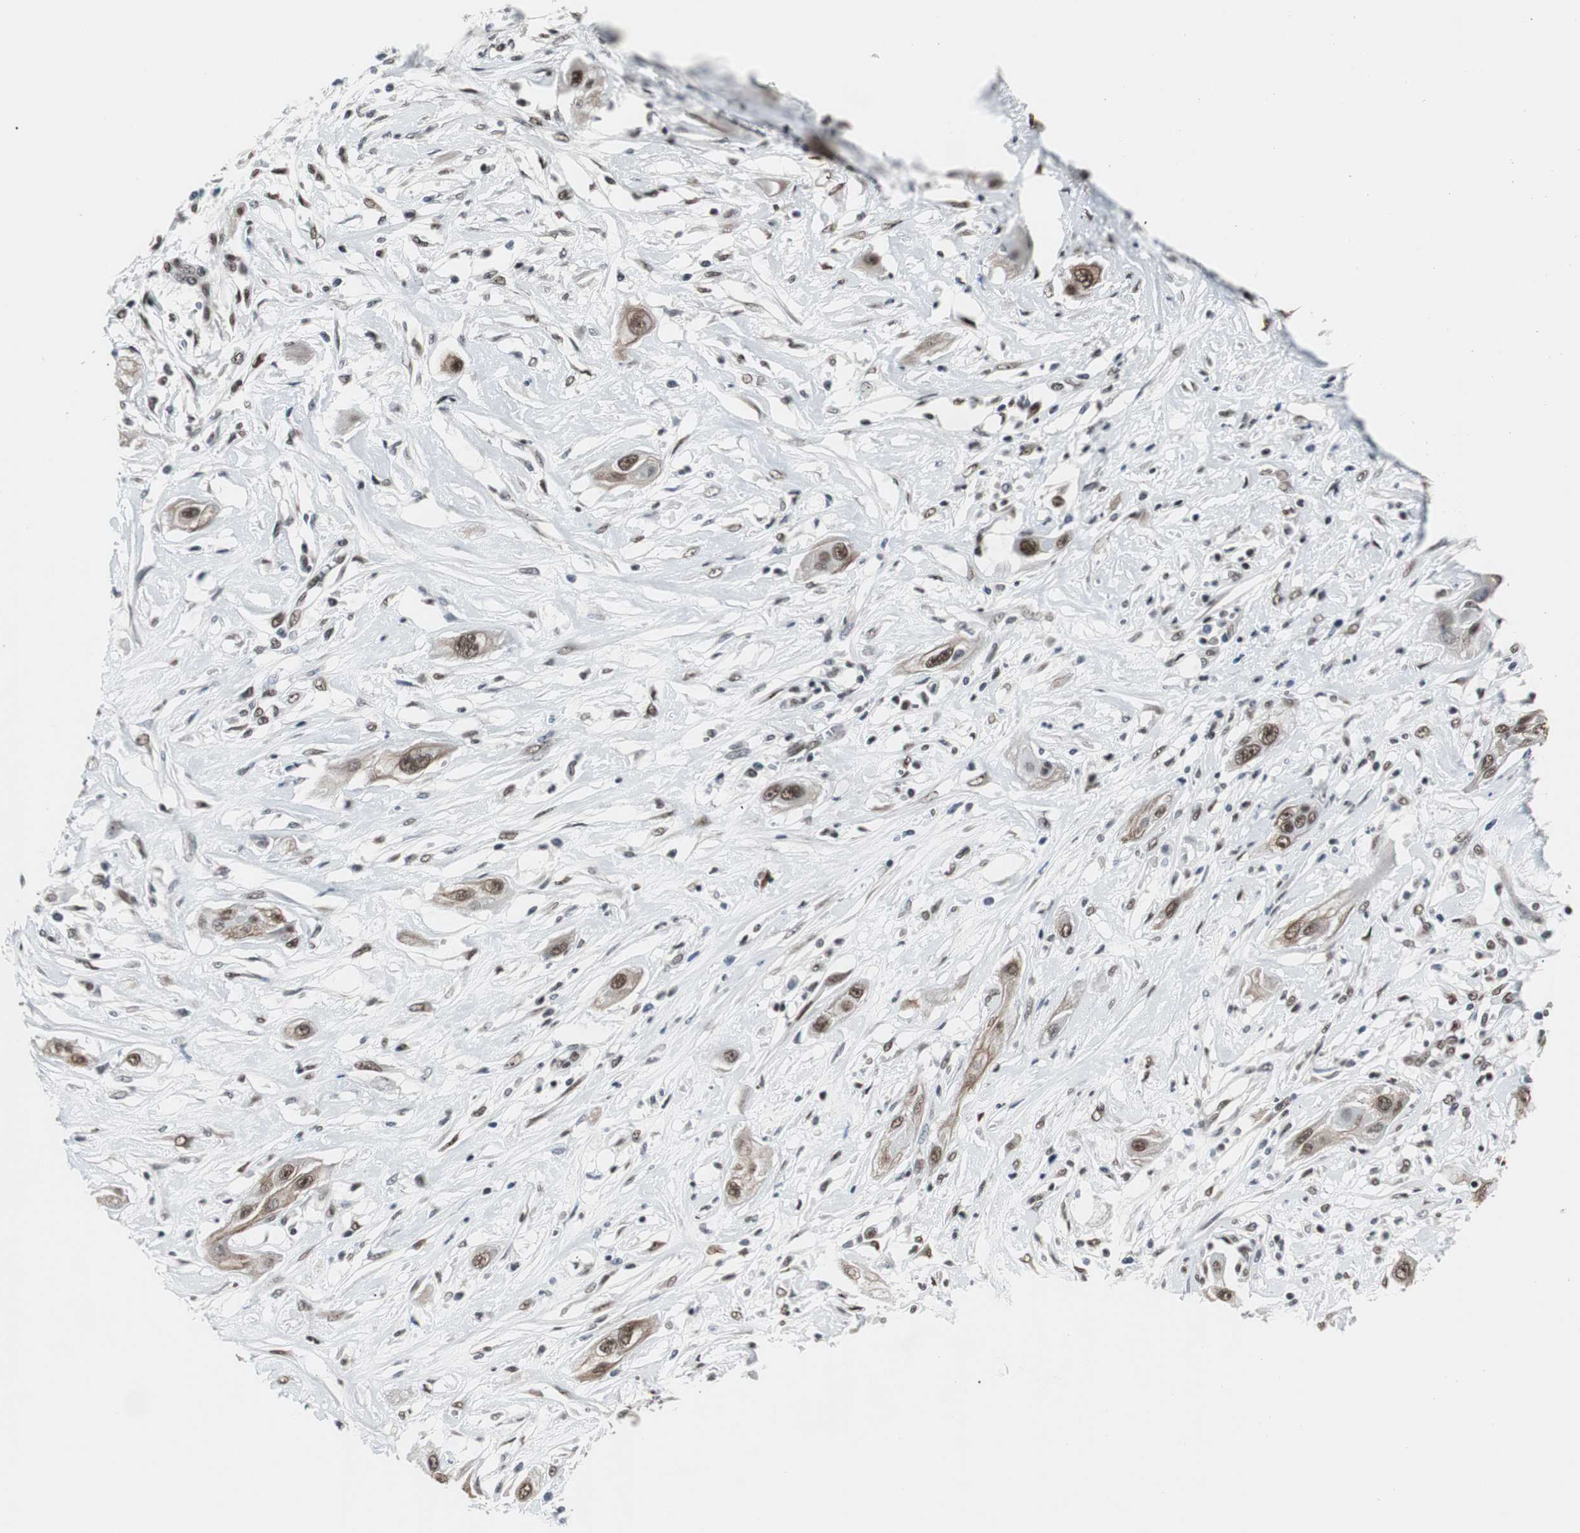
{"staining": {"intensity": "strong", "quantity": ">75%", "location": "cytoplasmic/membranous,nuclear"}, "tissue": "lung cancer", "cell_type": "Tumor cells", "image_type": "cancer", "snomed": [{"axis": "morphology", "description": "Squamous cell carcinoma, NOS"}, {"axis": "topography", "description": "Lung"}], "caption": "Lung cancer (squamous cell carcinoma) stained for a protein exhibits strong cytoplasmic/membranous and nuclear positivity in tumor cells.", "gene": "TAF7", "patient": {"sex": "female", "age": 47}}